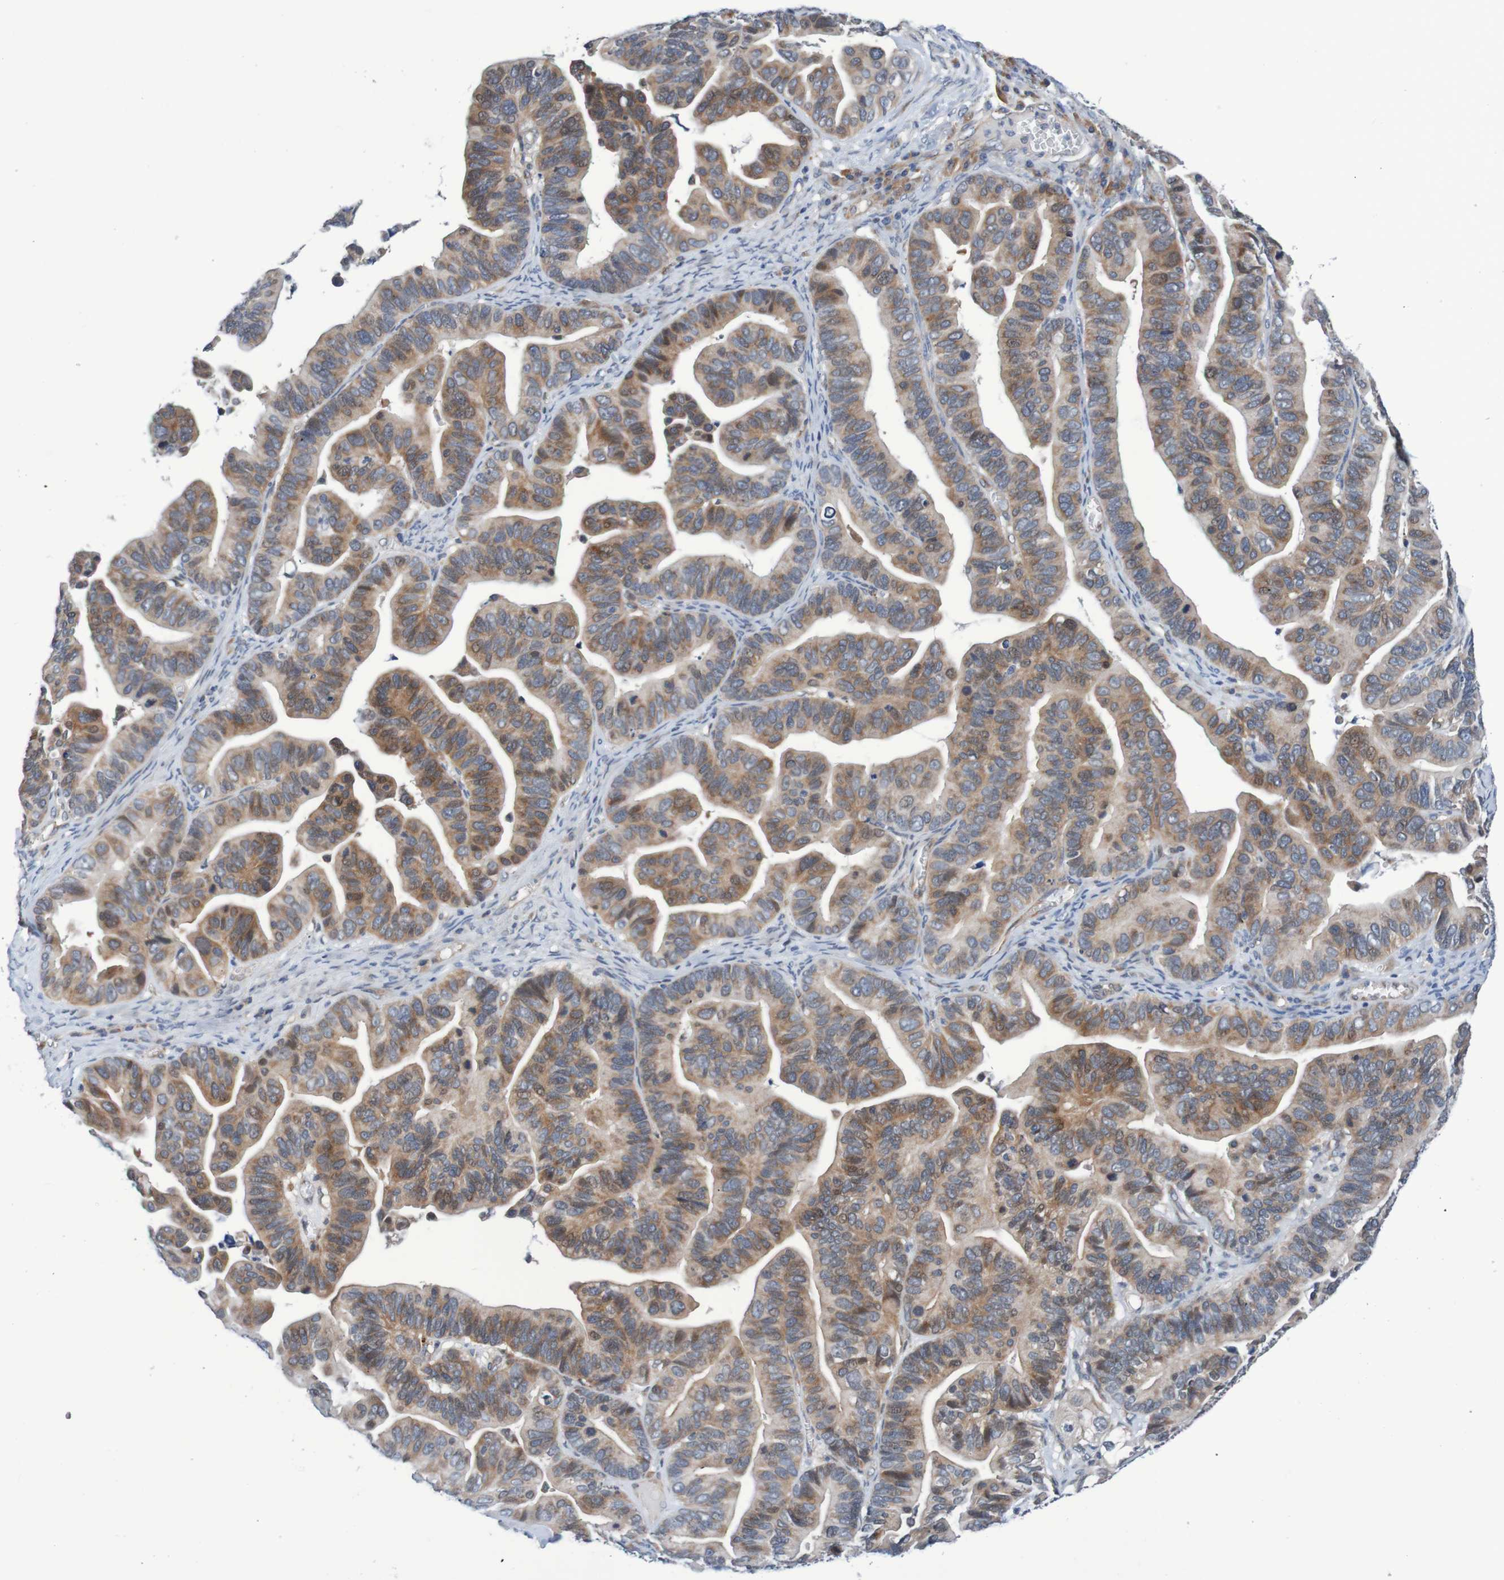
{"staining": {"intensity": "strong", "quantity": "25%-75%", "location": "cytoplasmic/membranous"}, "tissue": "ovarian cancer", "cell_type": "Tumor cells", "image_type": "cancer", "snomed": [{"axis": "morphology", "description": "Cystadenocarcinoma, serous, NOS"}, {"axis": "topography", "description": "Ovary"}], "caption": "The histopathology image demonstrates staining of ovarian serous cystadenocarcinoma, revealing strong cytoplasmic/membranous protein expression (brown color) within tumor cells. (Brightfield microscopy of DAB IHC at high magnification).", "gene": "CPED1", "patient": {"sex": "female", "age": 56}}